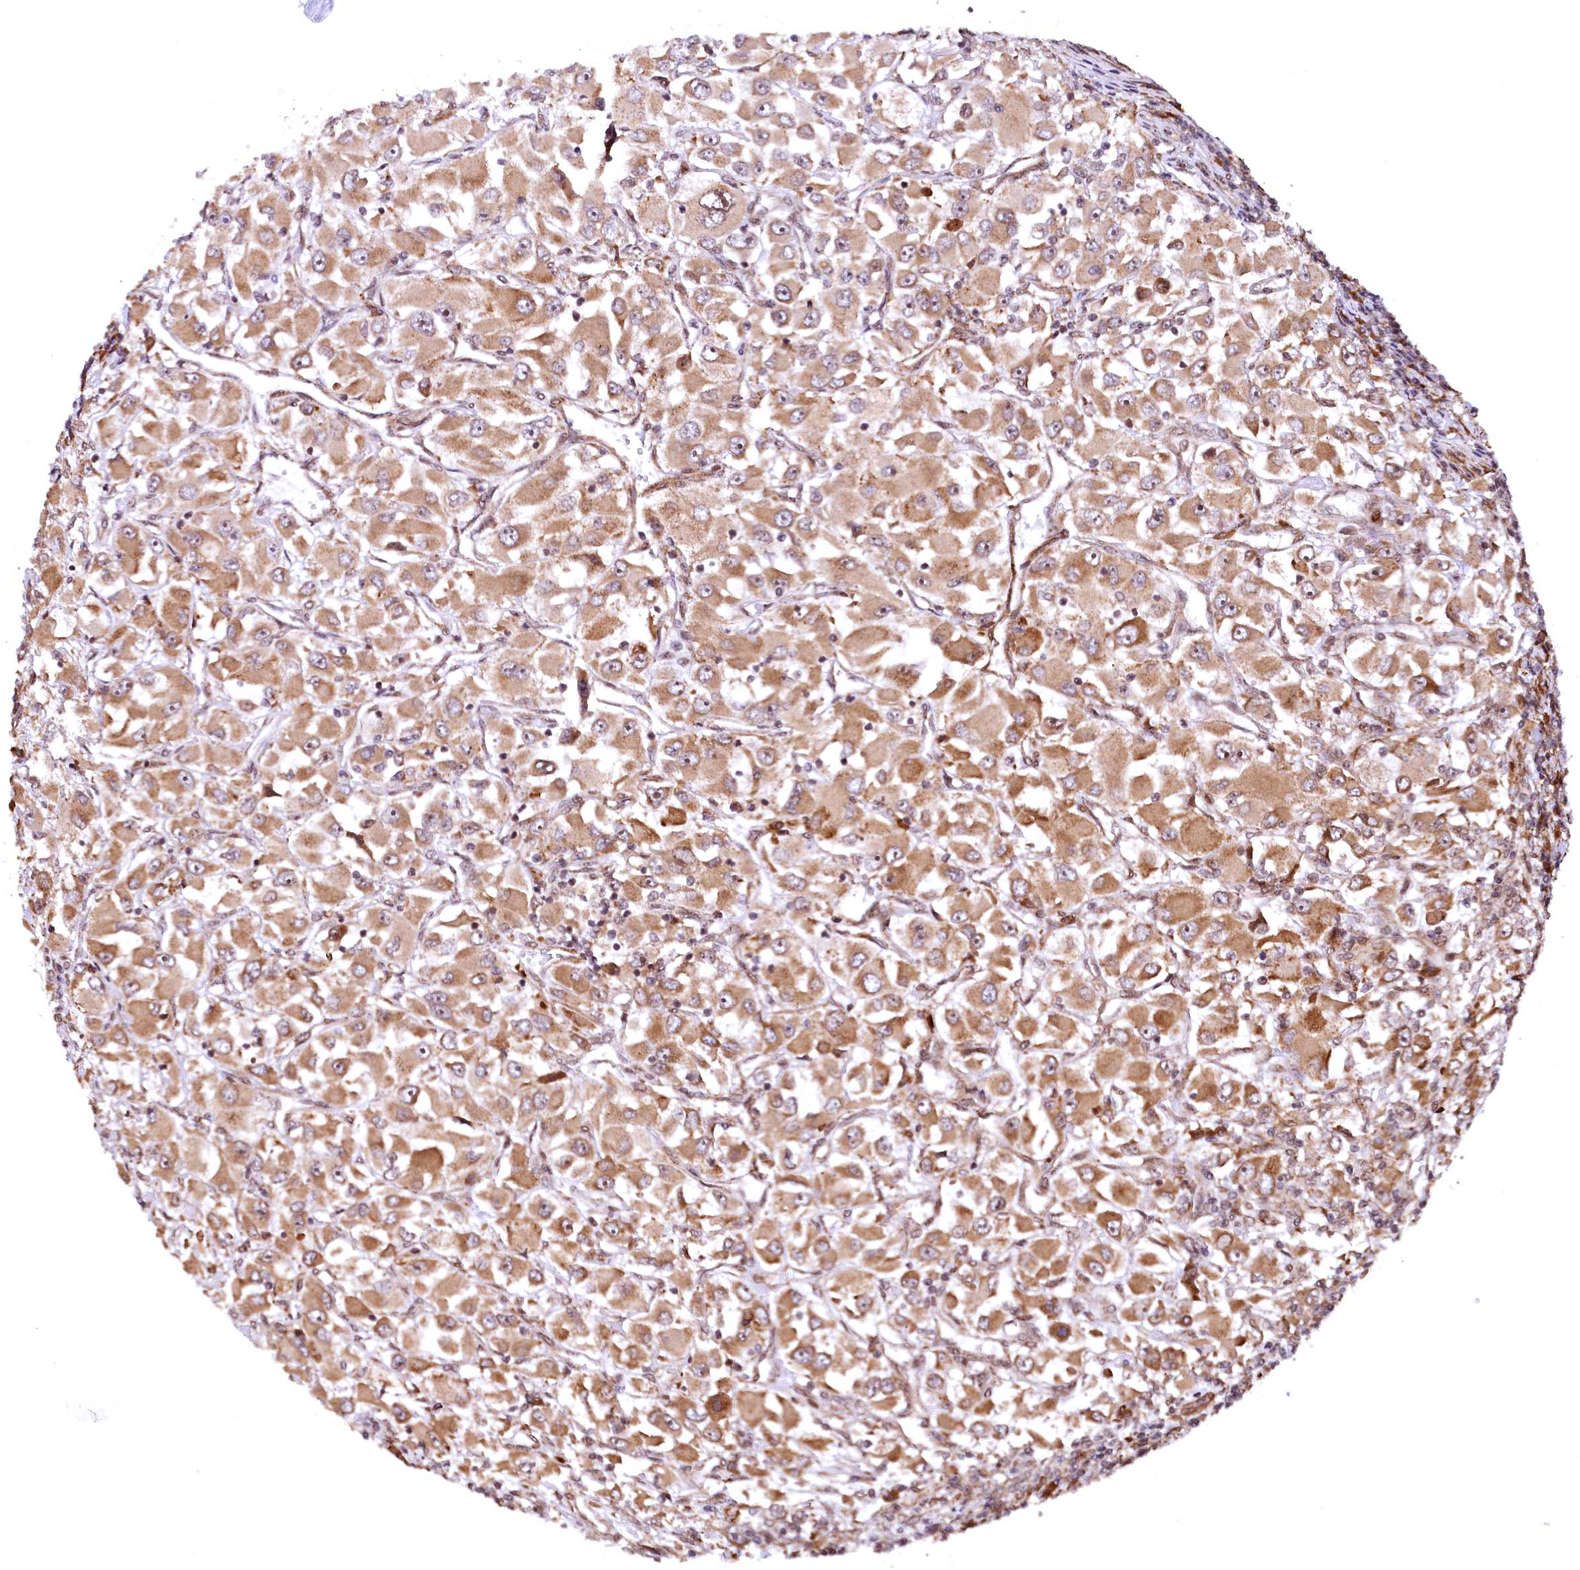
{"staining": {"intensity": "moderate", "quantity": ">75%", "location": "cytoplasmic/membranous,nuclear"}, "tissue": "renal cancer", "cell_type": "Tumor cells", "image_type": "cancer", "snomed": [{"axis": "morphology", "description": "Adenocarcinoma, NOS"}, {"axis": "topography", "description": "Kidney"}], "caption": "IHC photomicrograph of human renal cancer (adenocarcinoma) stained for a protein (brown), which reveals medium levels of moderate cytoplasmic/membranous and nuclear staining in approximately >75% of tumor cells.", "gene": "PDS5B", "patient": {"sex": "female", "age": 52}}